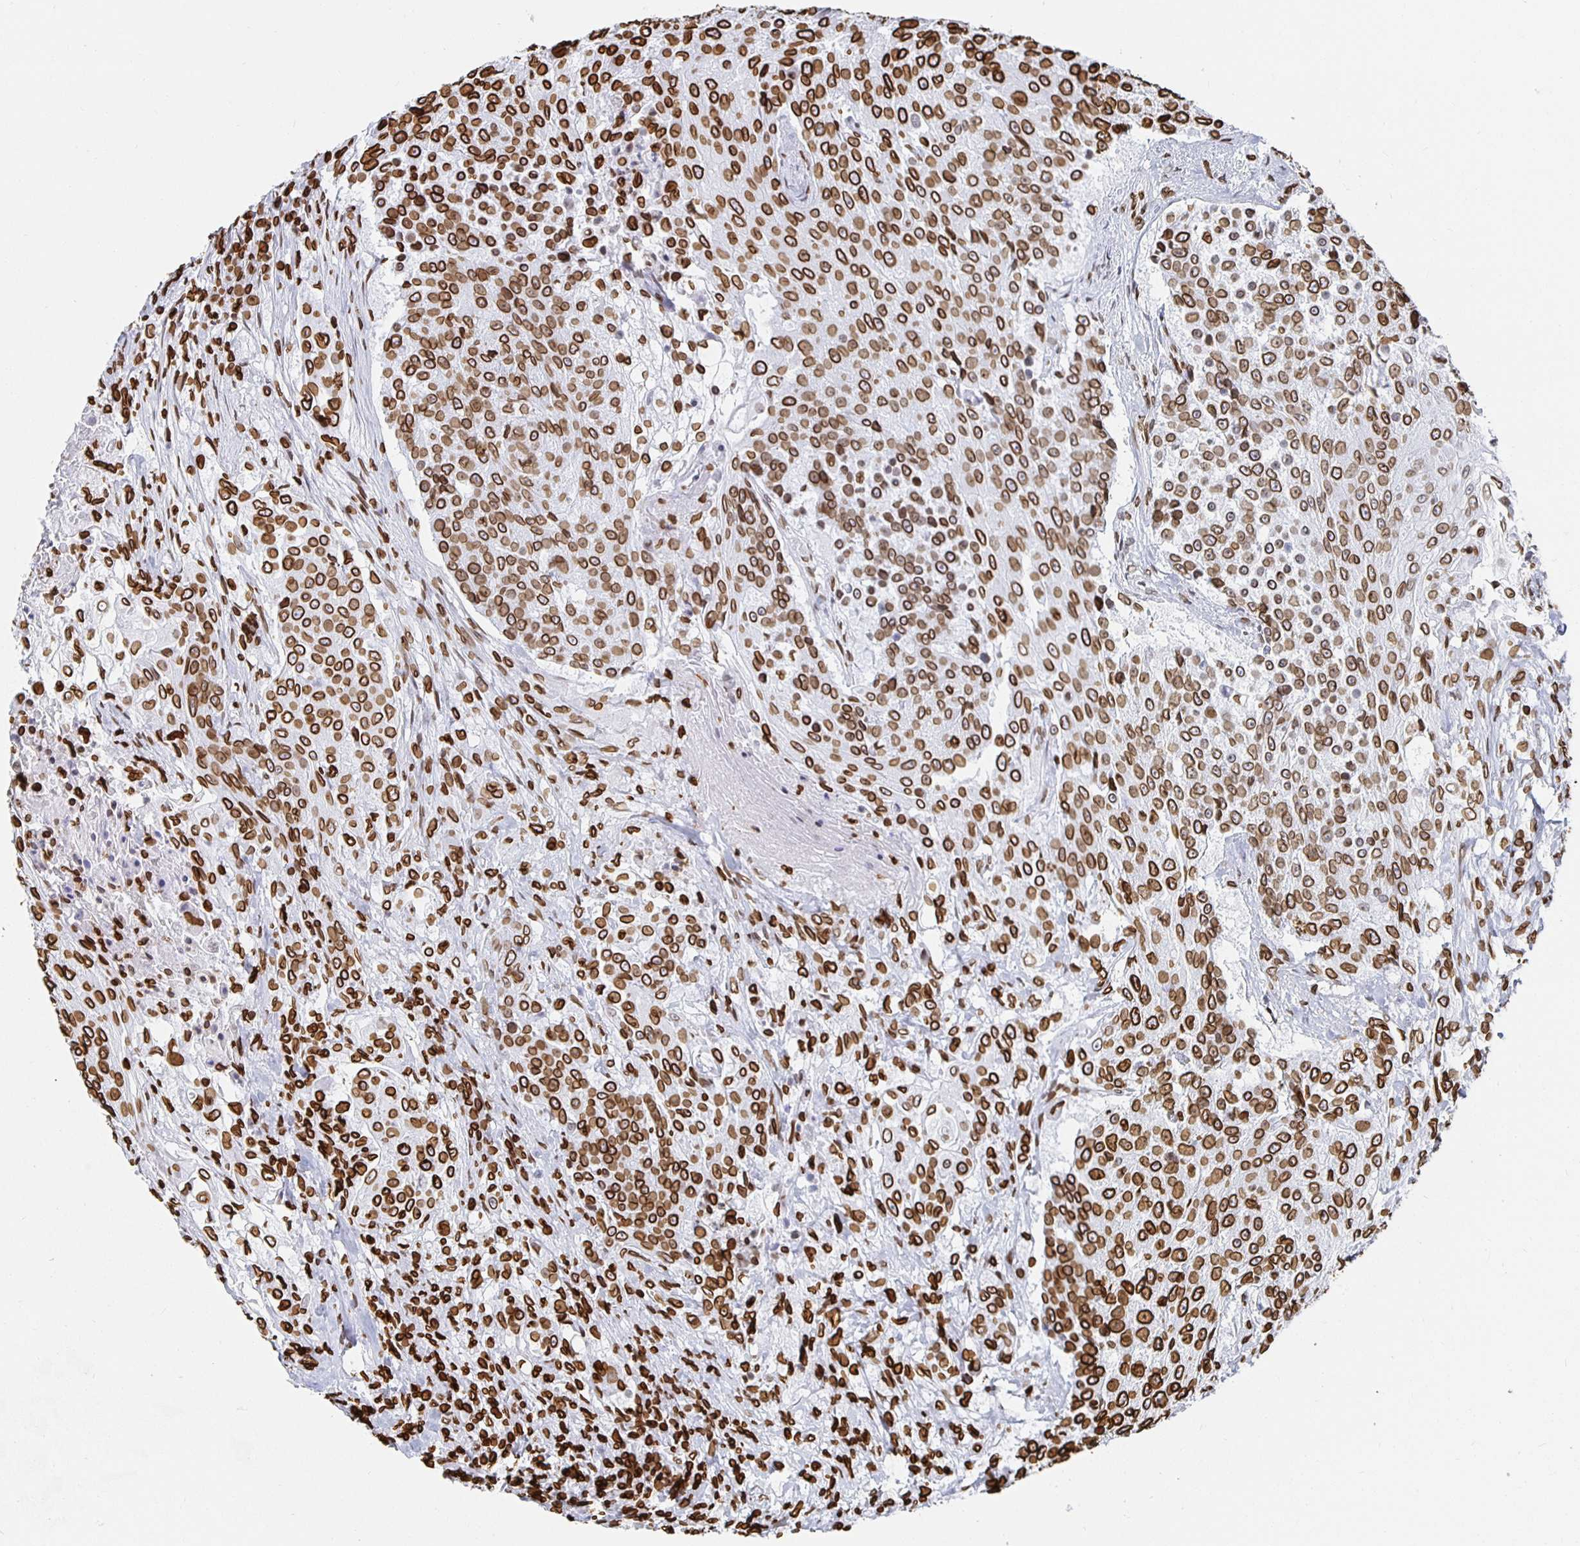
{"staining": {"intensity": "strong", "quantity": ">75%", "location": "cytoplasmic/membranous,nuclear"}, "tissue": "urothelial cancer", "cell_type": "Tumor cells", "image_type": "cancer", "snomed": [{"axis": "morphology", "description": "Urothelial carcinoma, High grade"}, {"axis": "topography", "description": "Urinary bladder"}], "caption": "This is an image of IHC staining of high-grade urothelial carcinoma, which shows strong staining in the cytoplasmic/membranous and nuclear of tumor cells.", "gene": "LMNB1", "patient": {"sex": "female", "age": 63}}